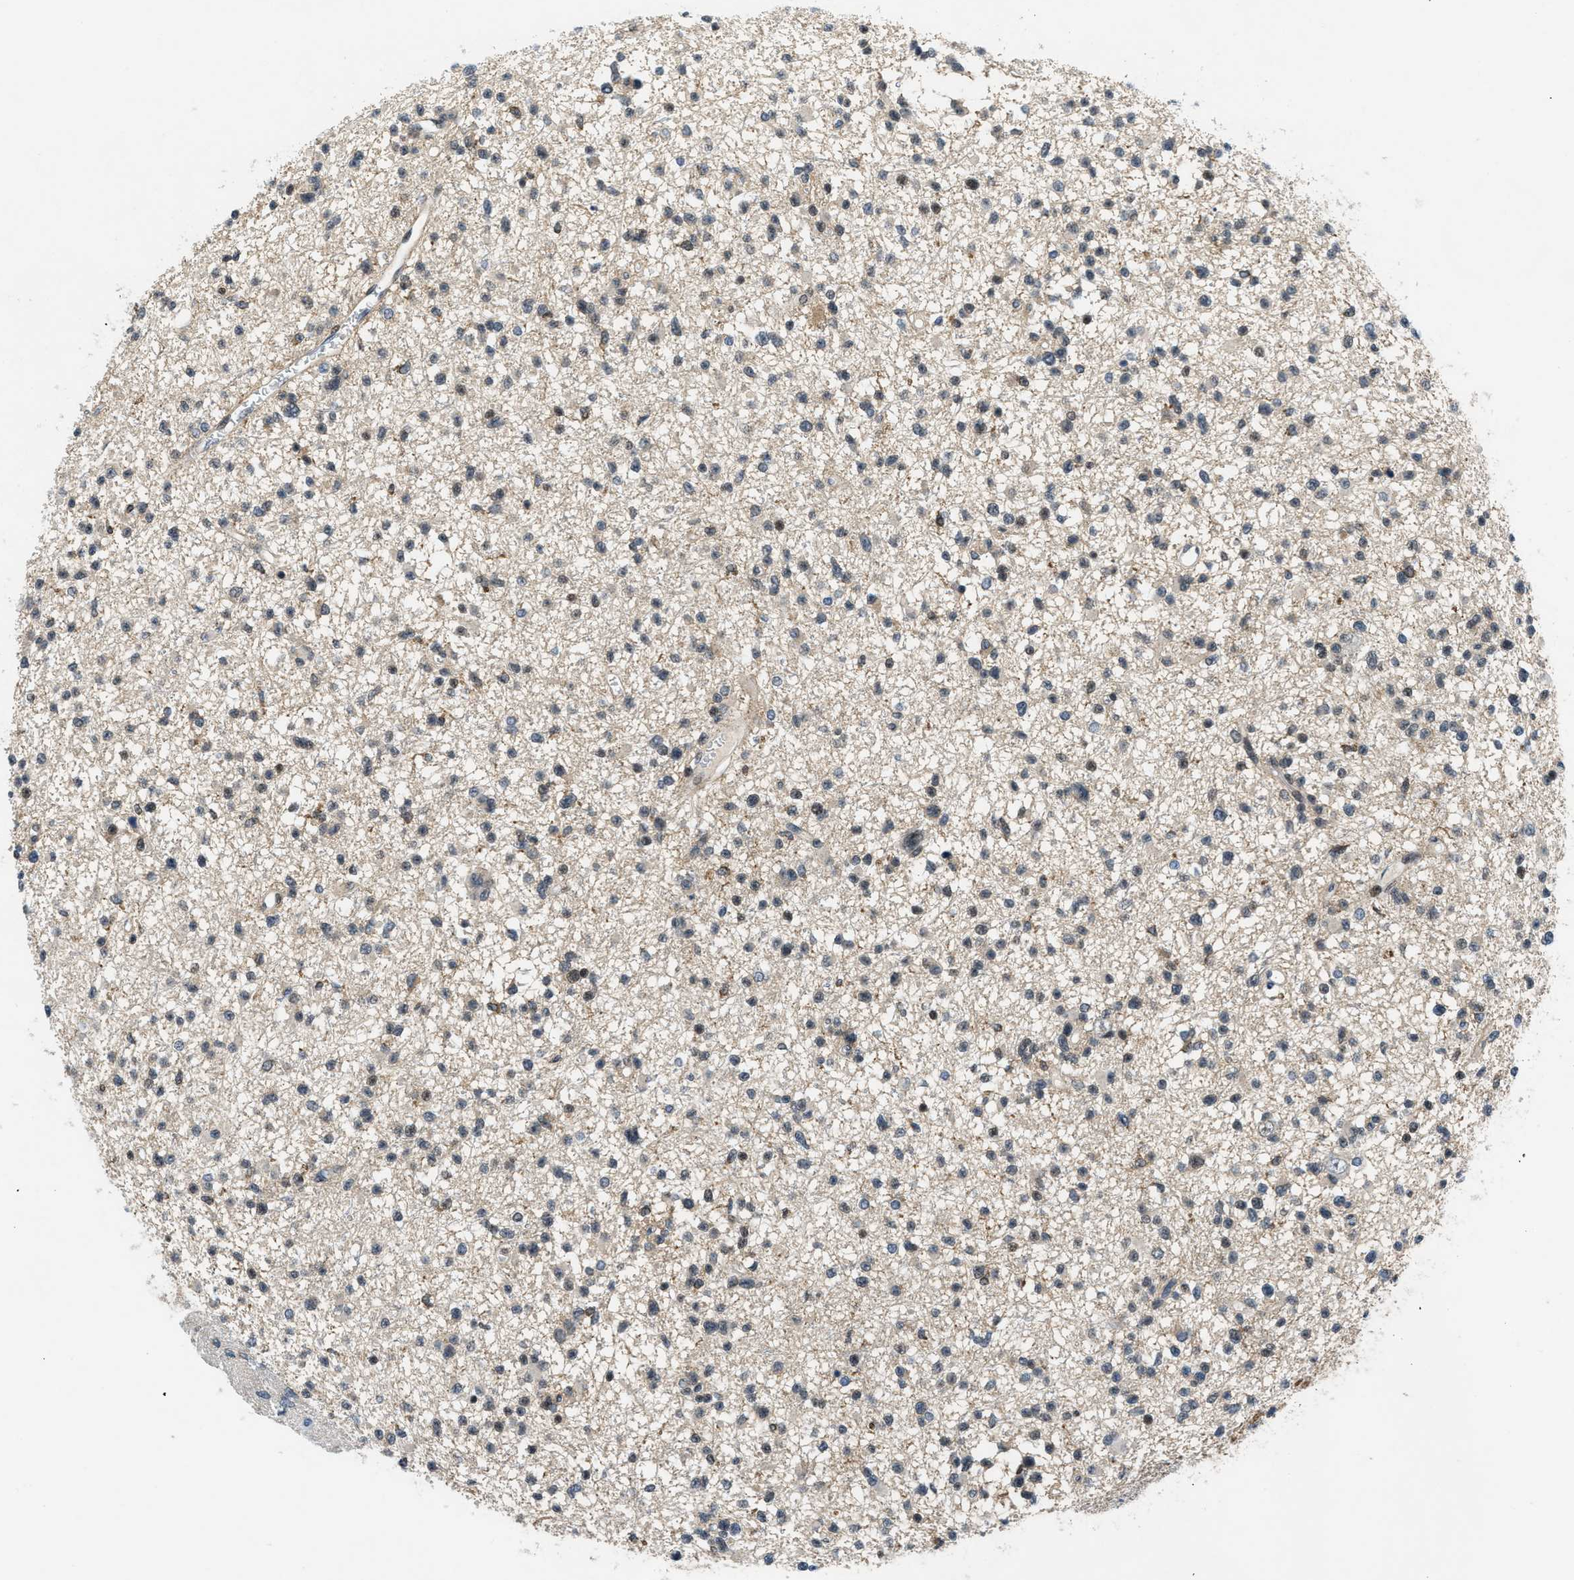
{"staining": {"intensity": "moderate", "quantity": "25%-75%", "location": "nuclear"}, "tissue": "glioma", "cell_type": "Tumor cells", "image_type": "cancer", "snomed": [{"axis": "morphology", "description": "Glioma, malignant, Low grade"}, {"axis": "topography", "description": "Brain"}], "caption": "About 25%-75% of tumor cells in human glioma display moderate nuclear protein expression as visualized by brown immunohistochemical staining.", "gene": "ING1", "patient": {"sex": "female", "age": 22}}